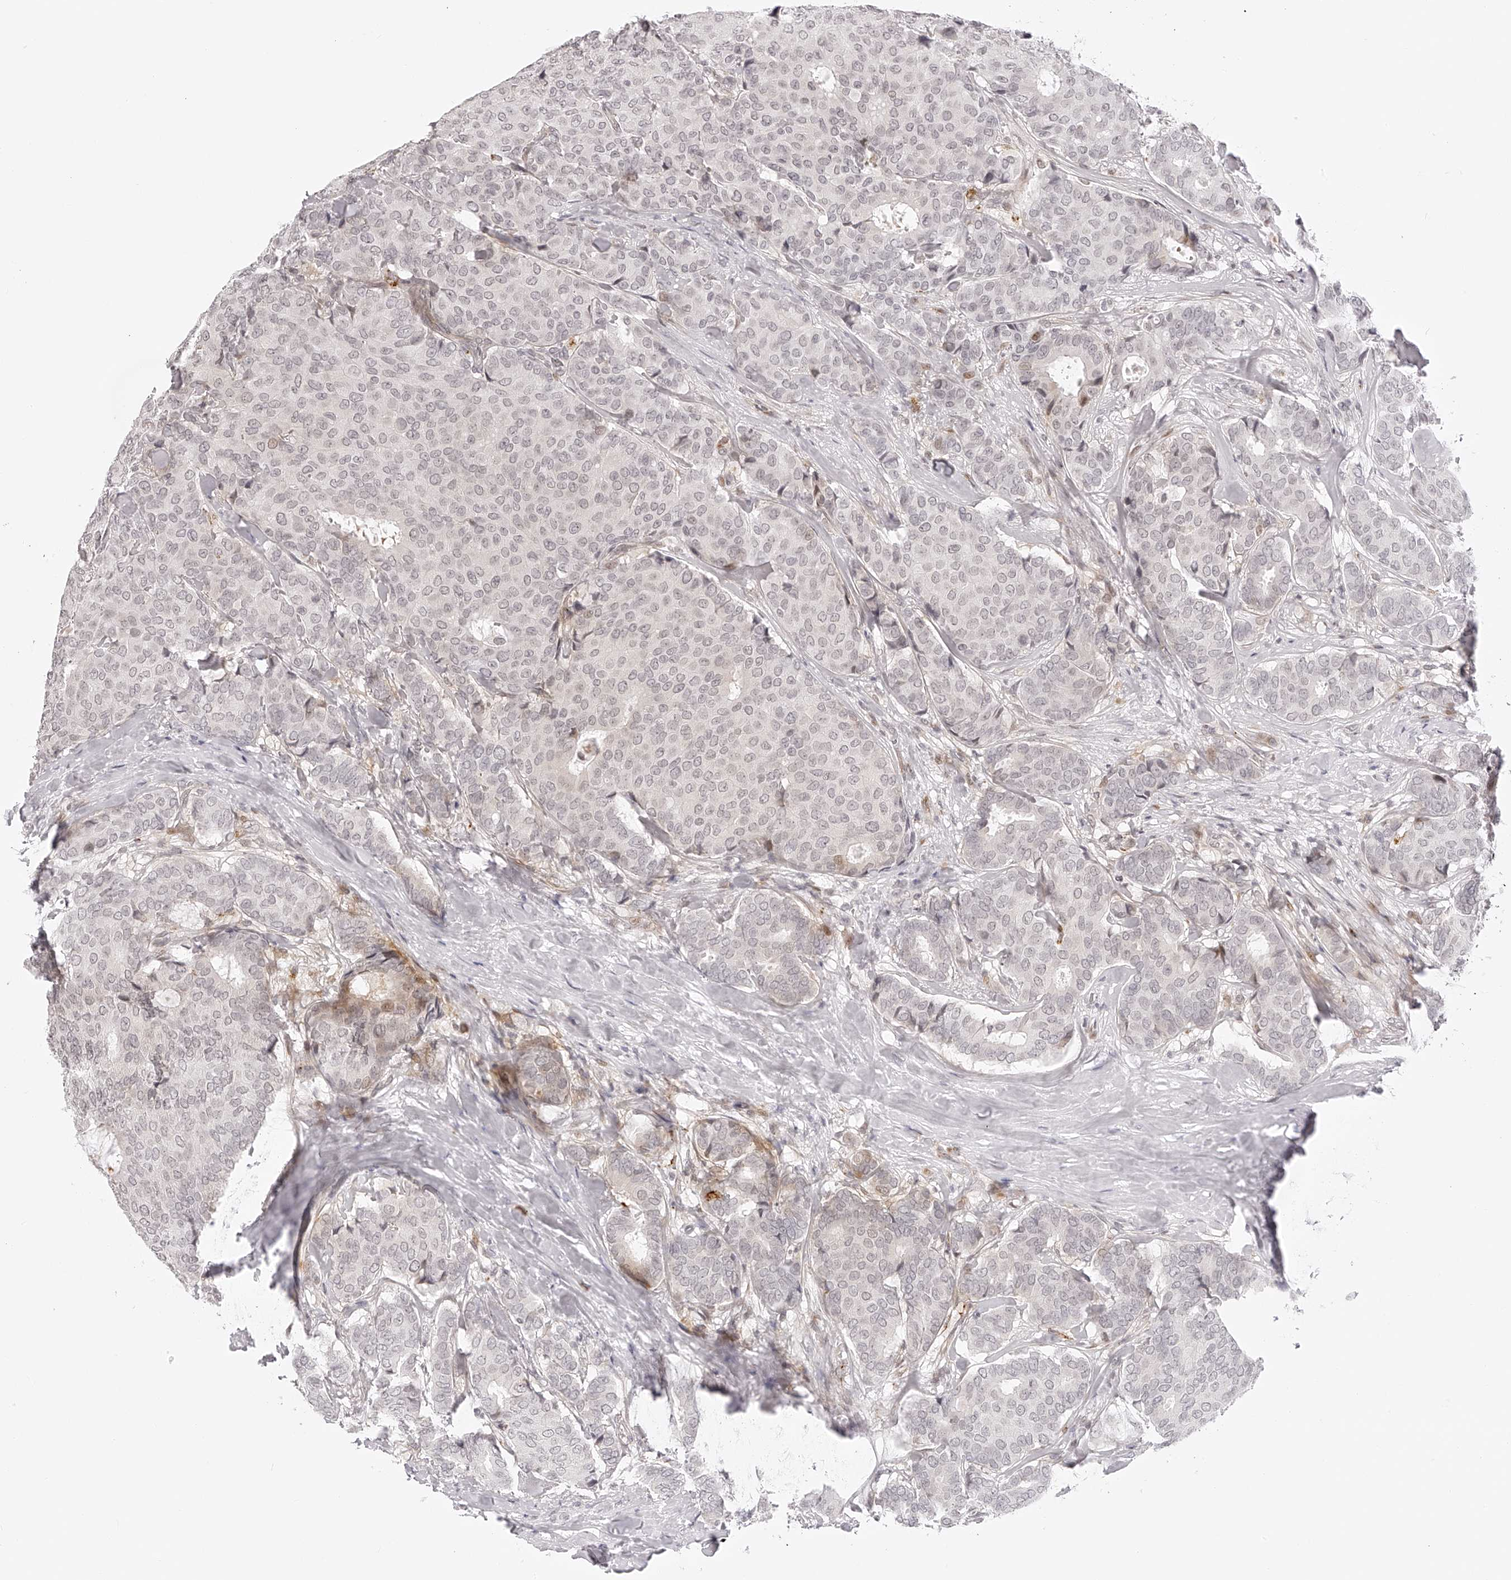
{"staining": {"intensity": "weak", "quantity": "<25%", "location": "nuclear"}, "tissue": "breast cancer", "cell_type": "Tumor cells", "image_type": "cancer", "snomed": [{"axis": "morphology", "description": "Duct carcinoma"}, {"axis": "topography", "description": "Breast"}], "caption": "DAB (3,3'-diaminobenzidine) immunohistochemical staining of breast intraductal carcinoma demonstrates no significant expression in tumor cells.", "gene": "PLEKHG1", "patient": {"sex": "female", "age": 75}}